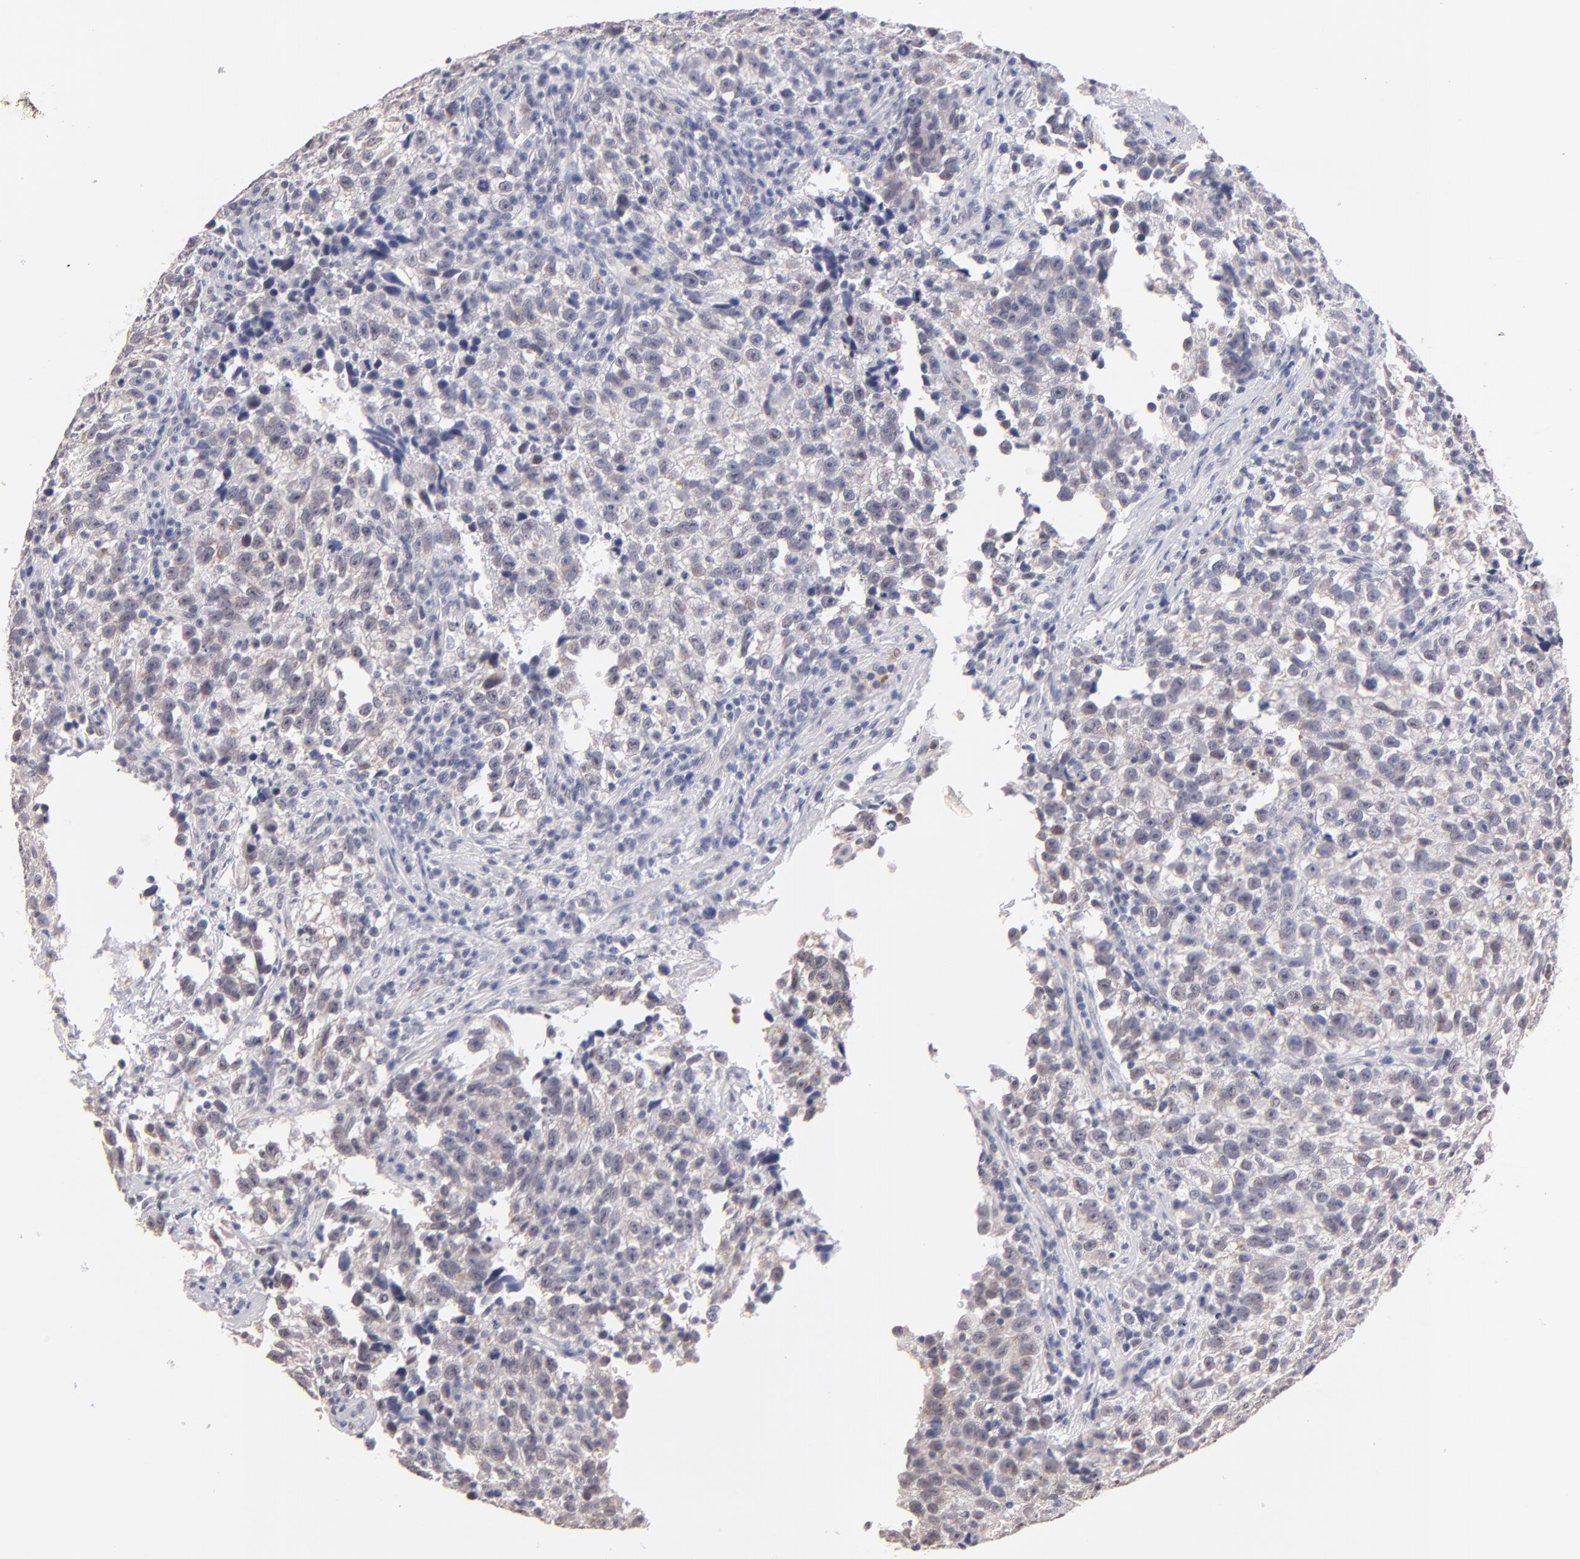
{"staining": {"intensity": "weak", "quantity": "<25%", "location": "nuclear"}, "tissue": "testis cancer", "cell_type": "Tumor cells", "image_type": "cancer", "snomed": [{"axis": "morphology", "description": "Seminoma, NOS"}, {"axis": "topography", "description": "Testis"}], "caption": "Tumor cells show no significant staining in testis cancer.", "gene": "MGAM", "patient": {"sex": "male", "age": 38}}